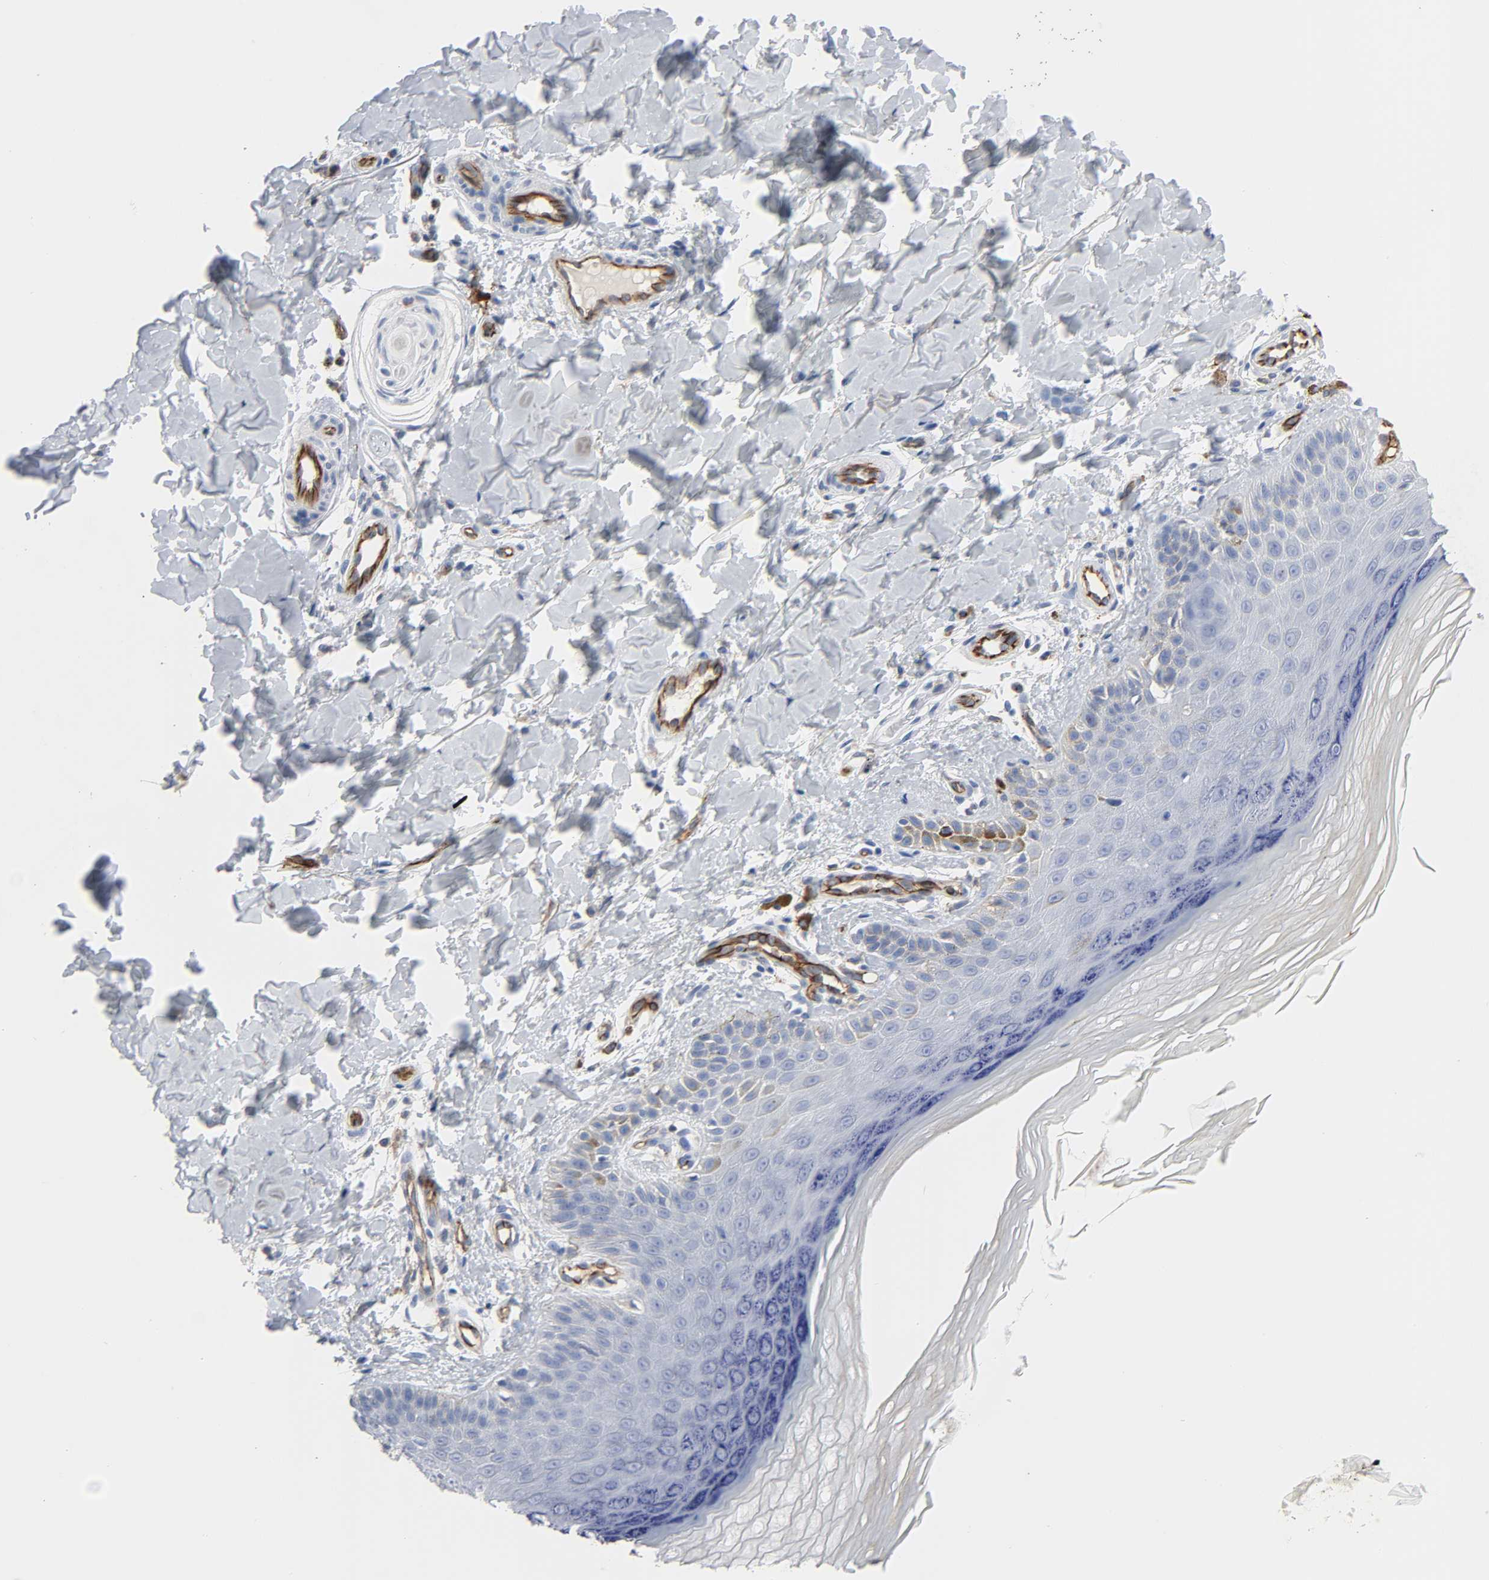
{"staining": {"intensity": "negative", "quantity": "none", "location": "none"}, "tissue": "skin", "cell_type": "Fibroblasts", "image_type": "normal", "snomed": [{"axis": "morphology", "description": "Normal tissue, NOS"}, {"axis": "topography", "description": "Skin"}], "caption": "This is an immunohistochemistry (IHC) photomicrograph of benign skin. There is no expression in fibroblasts.", "gene": "PECAM1", "patient": {"sex": "male", "age": 26}}